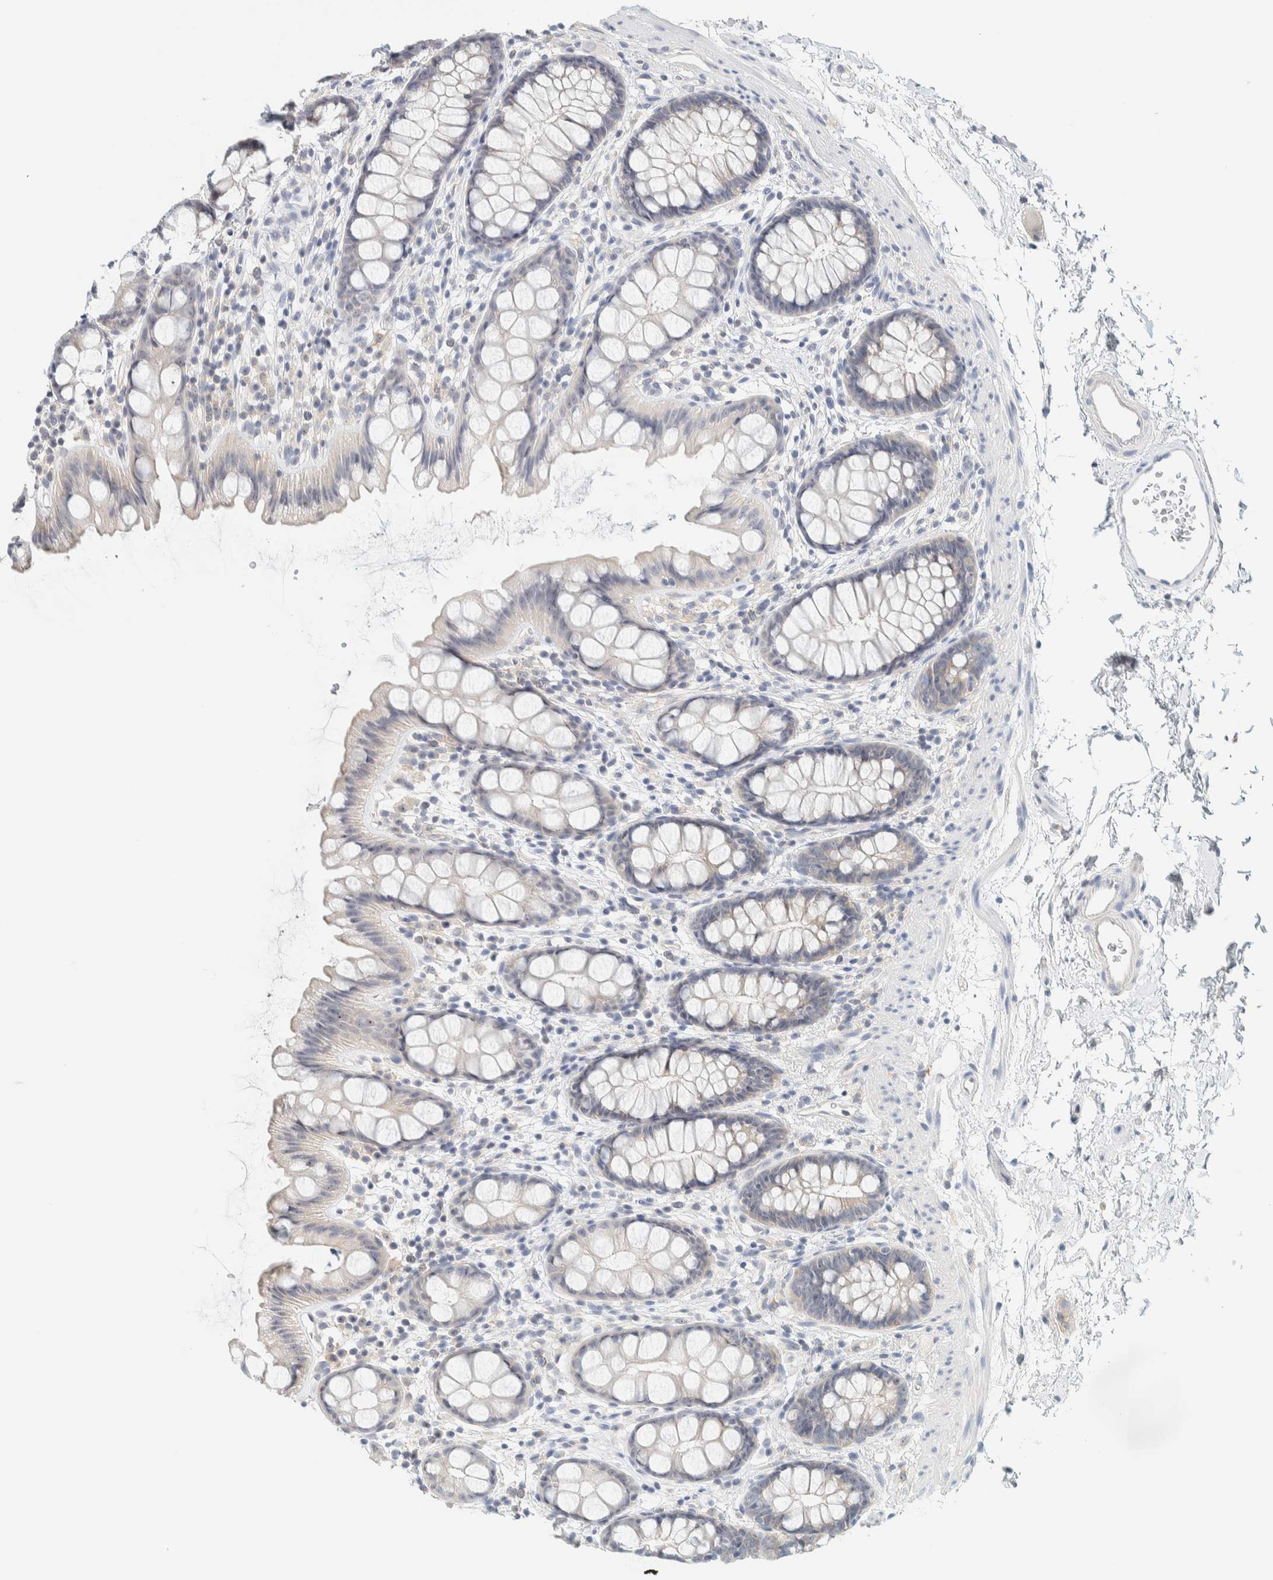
{"staining": {"intensity": "weak", "quantity": "<25%", "location": "cytoplasmic/membranous,nuclear"}, "tissue": "rectum", "cell_type": "Glandular cells", "image_type": "normal", "snomed": [{"axis": "morphology", "description": "Normal tissue, NOS"}, {"axis": "topography", "description": "Rectum"}], "caption": "An immunohistochemistry (IHC) image of unremarkable rectum is shown. There is no staining in glandular cells of rectum.", "gene": "NDE1", "patient": {"sex": "female", "age": 65}}